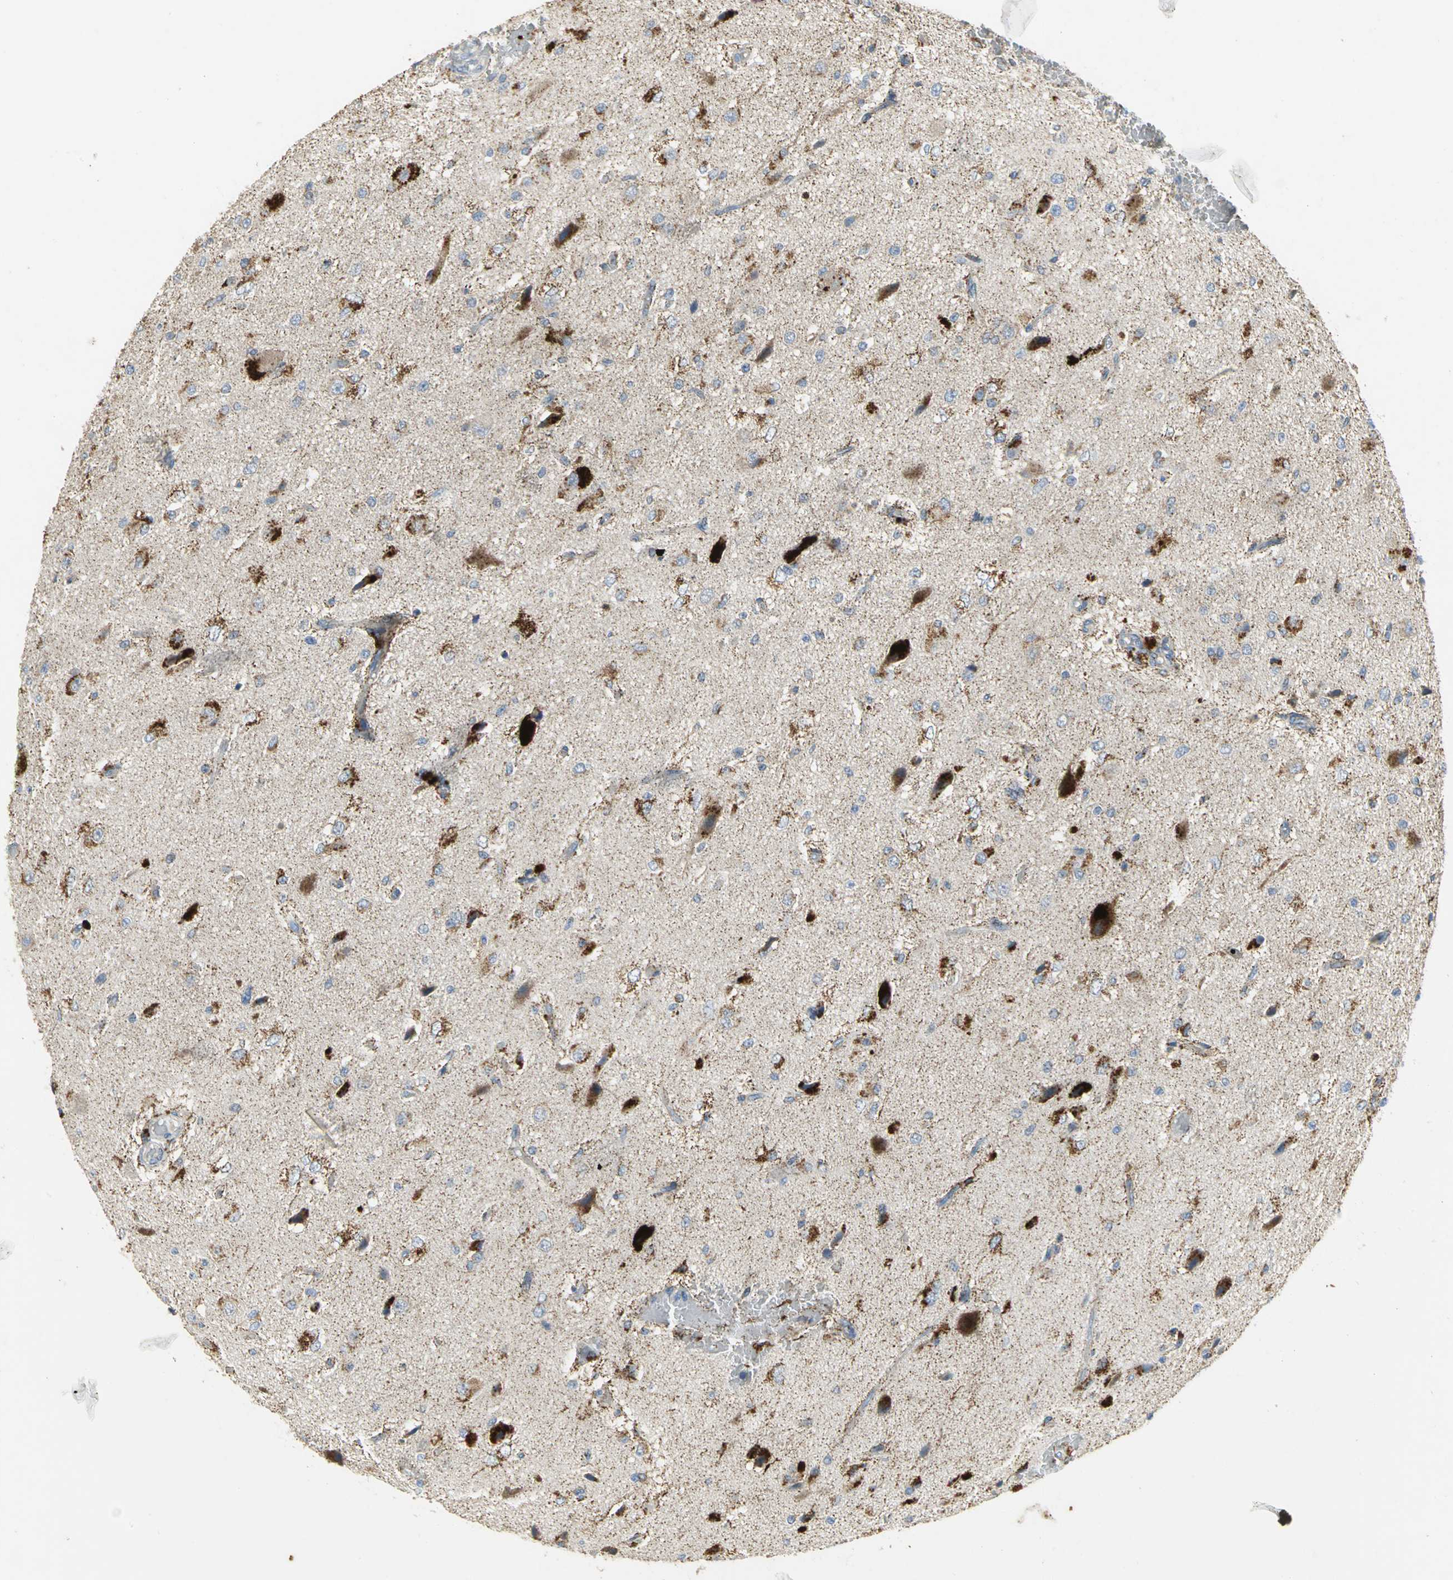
{"staining": {"intensity": "strong", "quantity": "<25%", "location": "cytoplasmic/membranous"}, "tissue": "glioma", "cell_type": "Tumor cells", "image_type": "cancer", "snomed": [{"axis": "morphology", "description": "Glioma, malignant, High grade"}, {"axis": "topography", "description": "pancreas cauda"}], "caption": "A micrograph of glioma stained for a protein displays strong cytoplasmic/membranous brown staining in tumor cells.", "gene": "SPPL2B", "patient": {"sex": "male", "age": 60}}